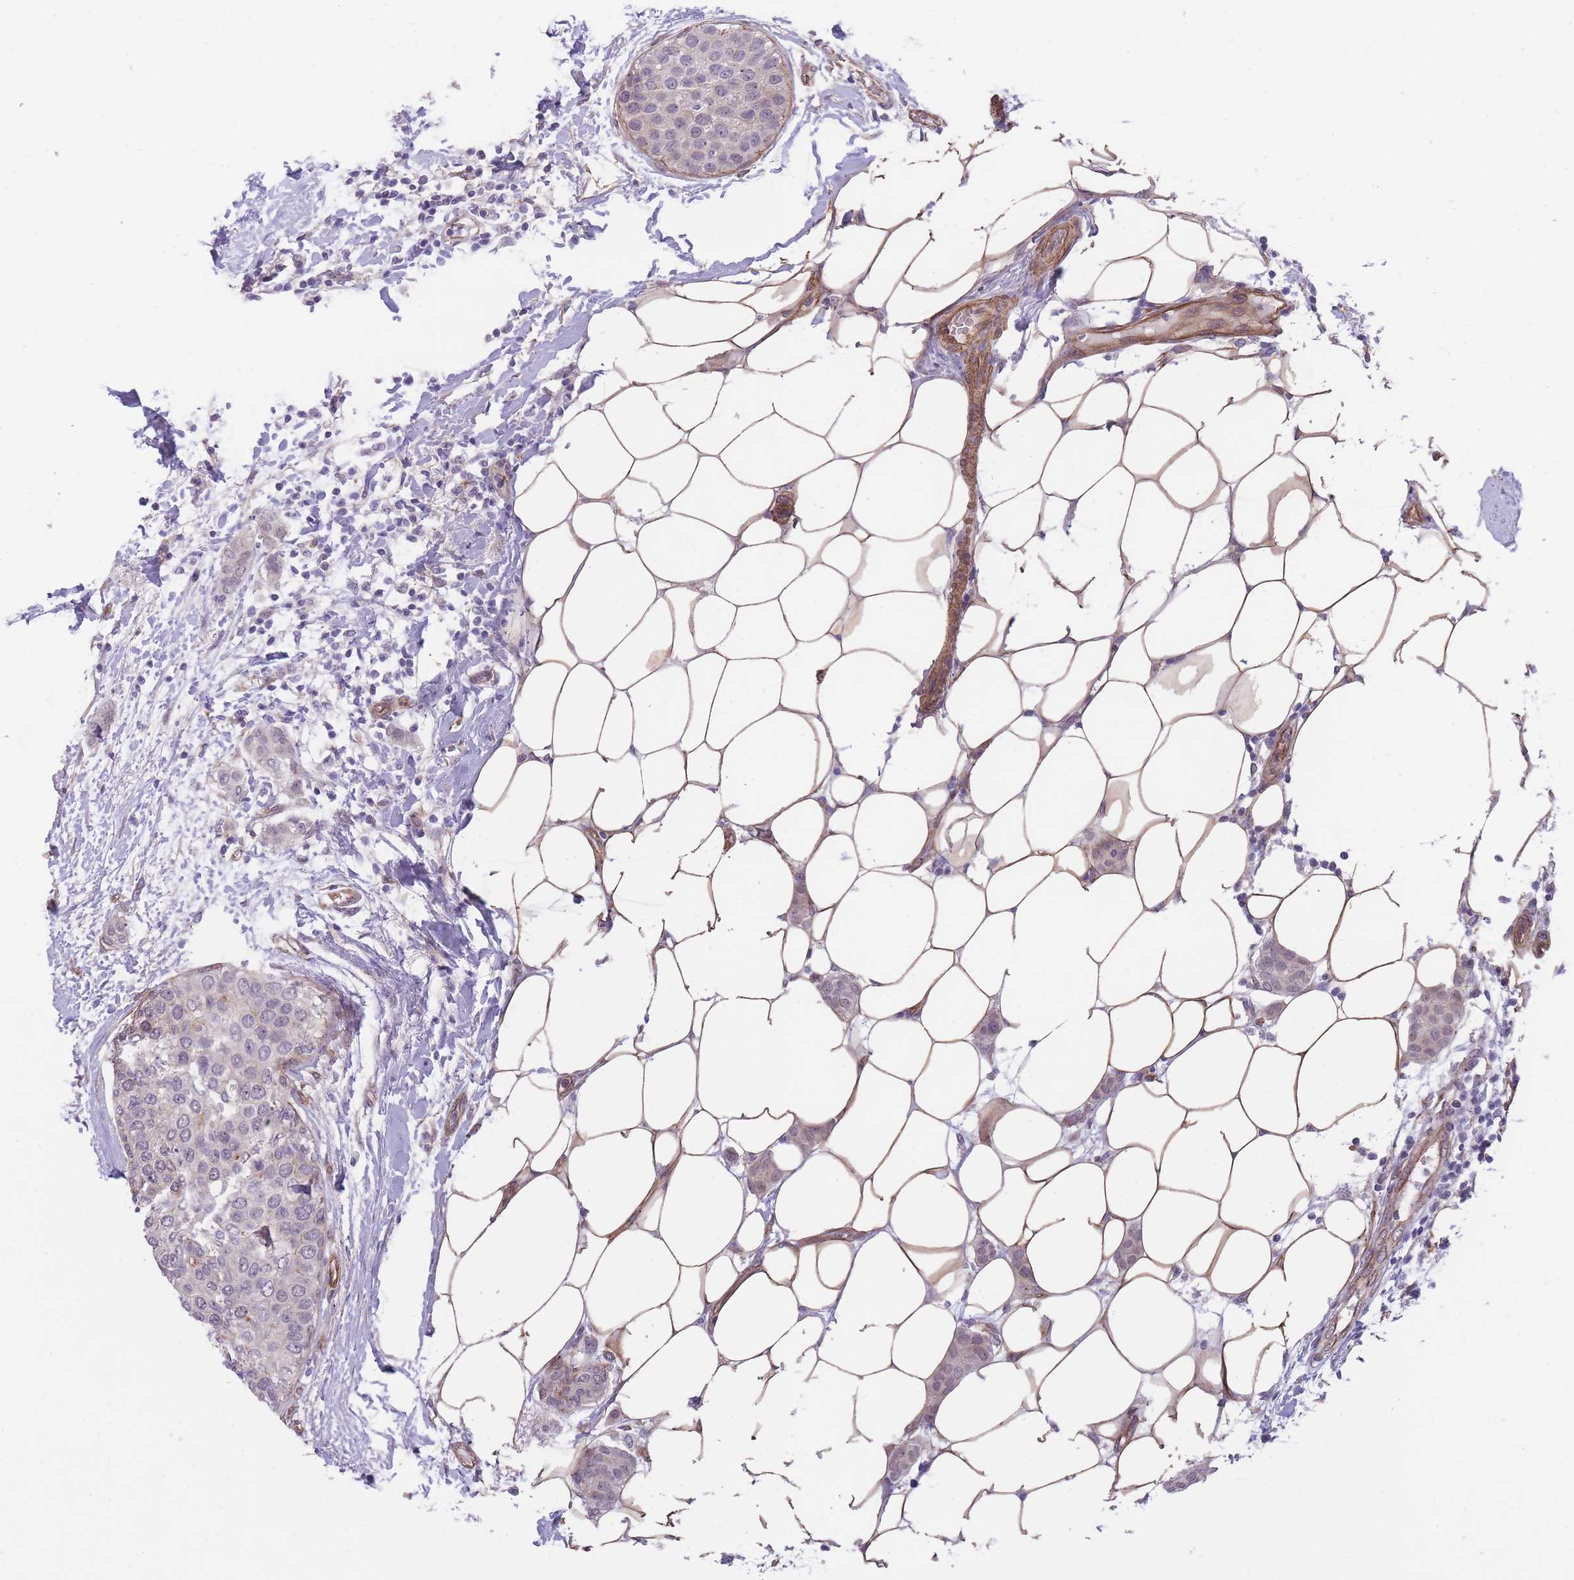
{"staining": {"intensity": "weak", "quantity": "<25%", "location": "cytoplasmic/membranous"}, "tissue": "breast cancer", "cell_type": "Tumor cells", "image_type": "cancer", "snomed": [{"axis": "morphology", "description": "Duct carcinoma"}, {"axis": "topography", "description": "Breast"}], "caption": "High power microscopy photomicrograph of an immunohistochemistry (IHC) micrograph of breast invasive ductal carcinoma, revealing no significant staining in tumor cells. (Stains: DAB immunohistochemistry (IHC) with hematoxylin counter stain, Microscopy: brightfield microscopy at high magnification).", "gene": "QTRT1", "patient": {"sex": "female", "age": 72}}